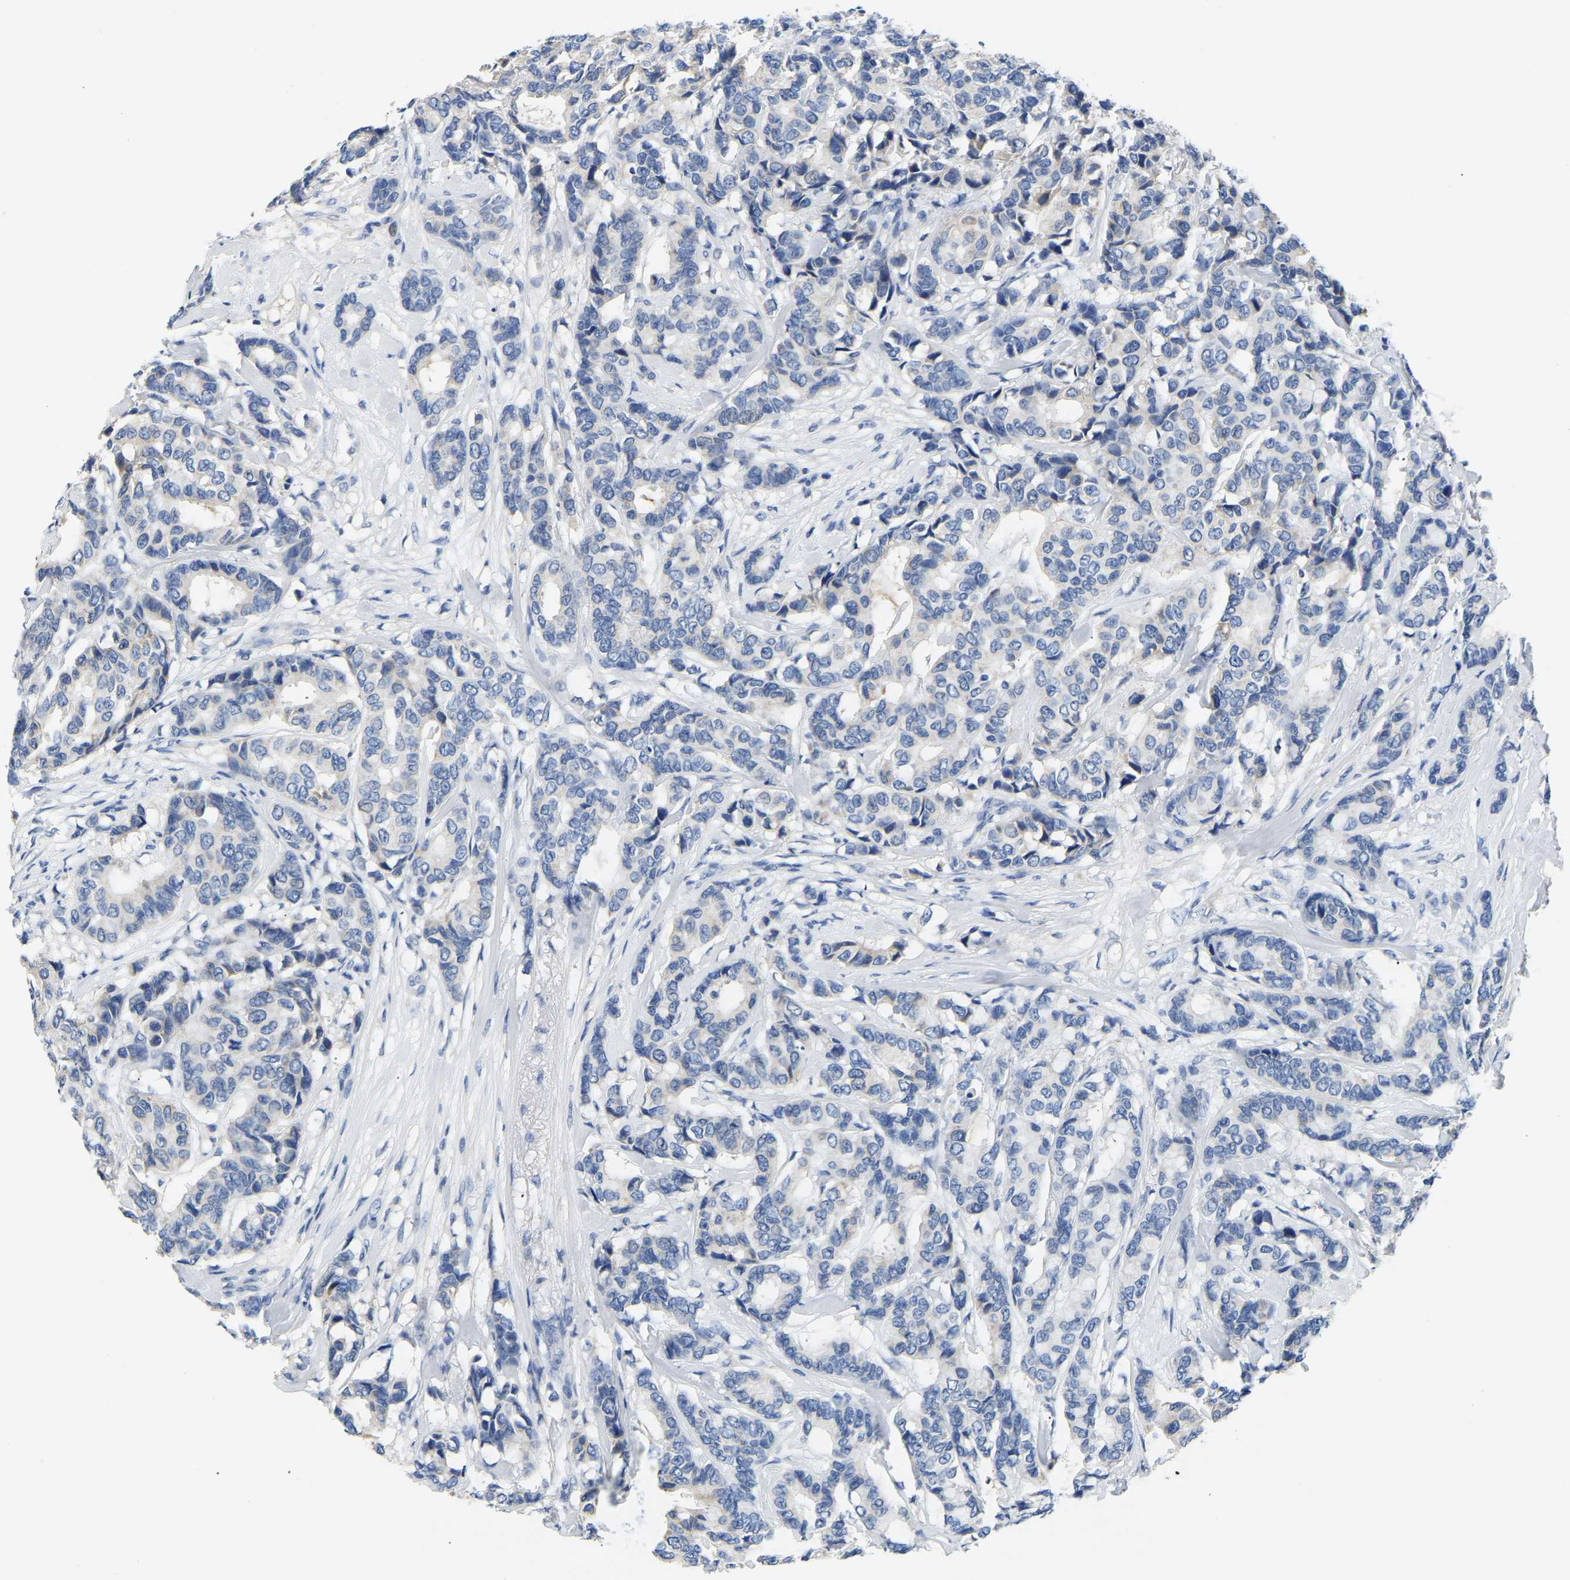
{"staining": {"intensity": "negative", "quantity": "none", "location": "none"}, "tissue": "breast cancer", "cell_type": "Tumor cells", "image_type": "cancer", "snomed": [{"axis": "morphology", "description": "Duct carcinoma"}, {"axis": "topography", "description": "Breast"}], "caption": "IHC of breast cancer shows no staining in tumor cells. Brightfield microscopy of IHC stained with DAB (3,3'-diaminobenzidine) (brown) and hematoxylin (blue), captured at high magnification.", "gene": "PCK2", "patient": {"sex": "female", "age": 87}}